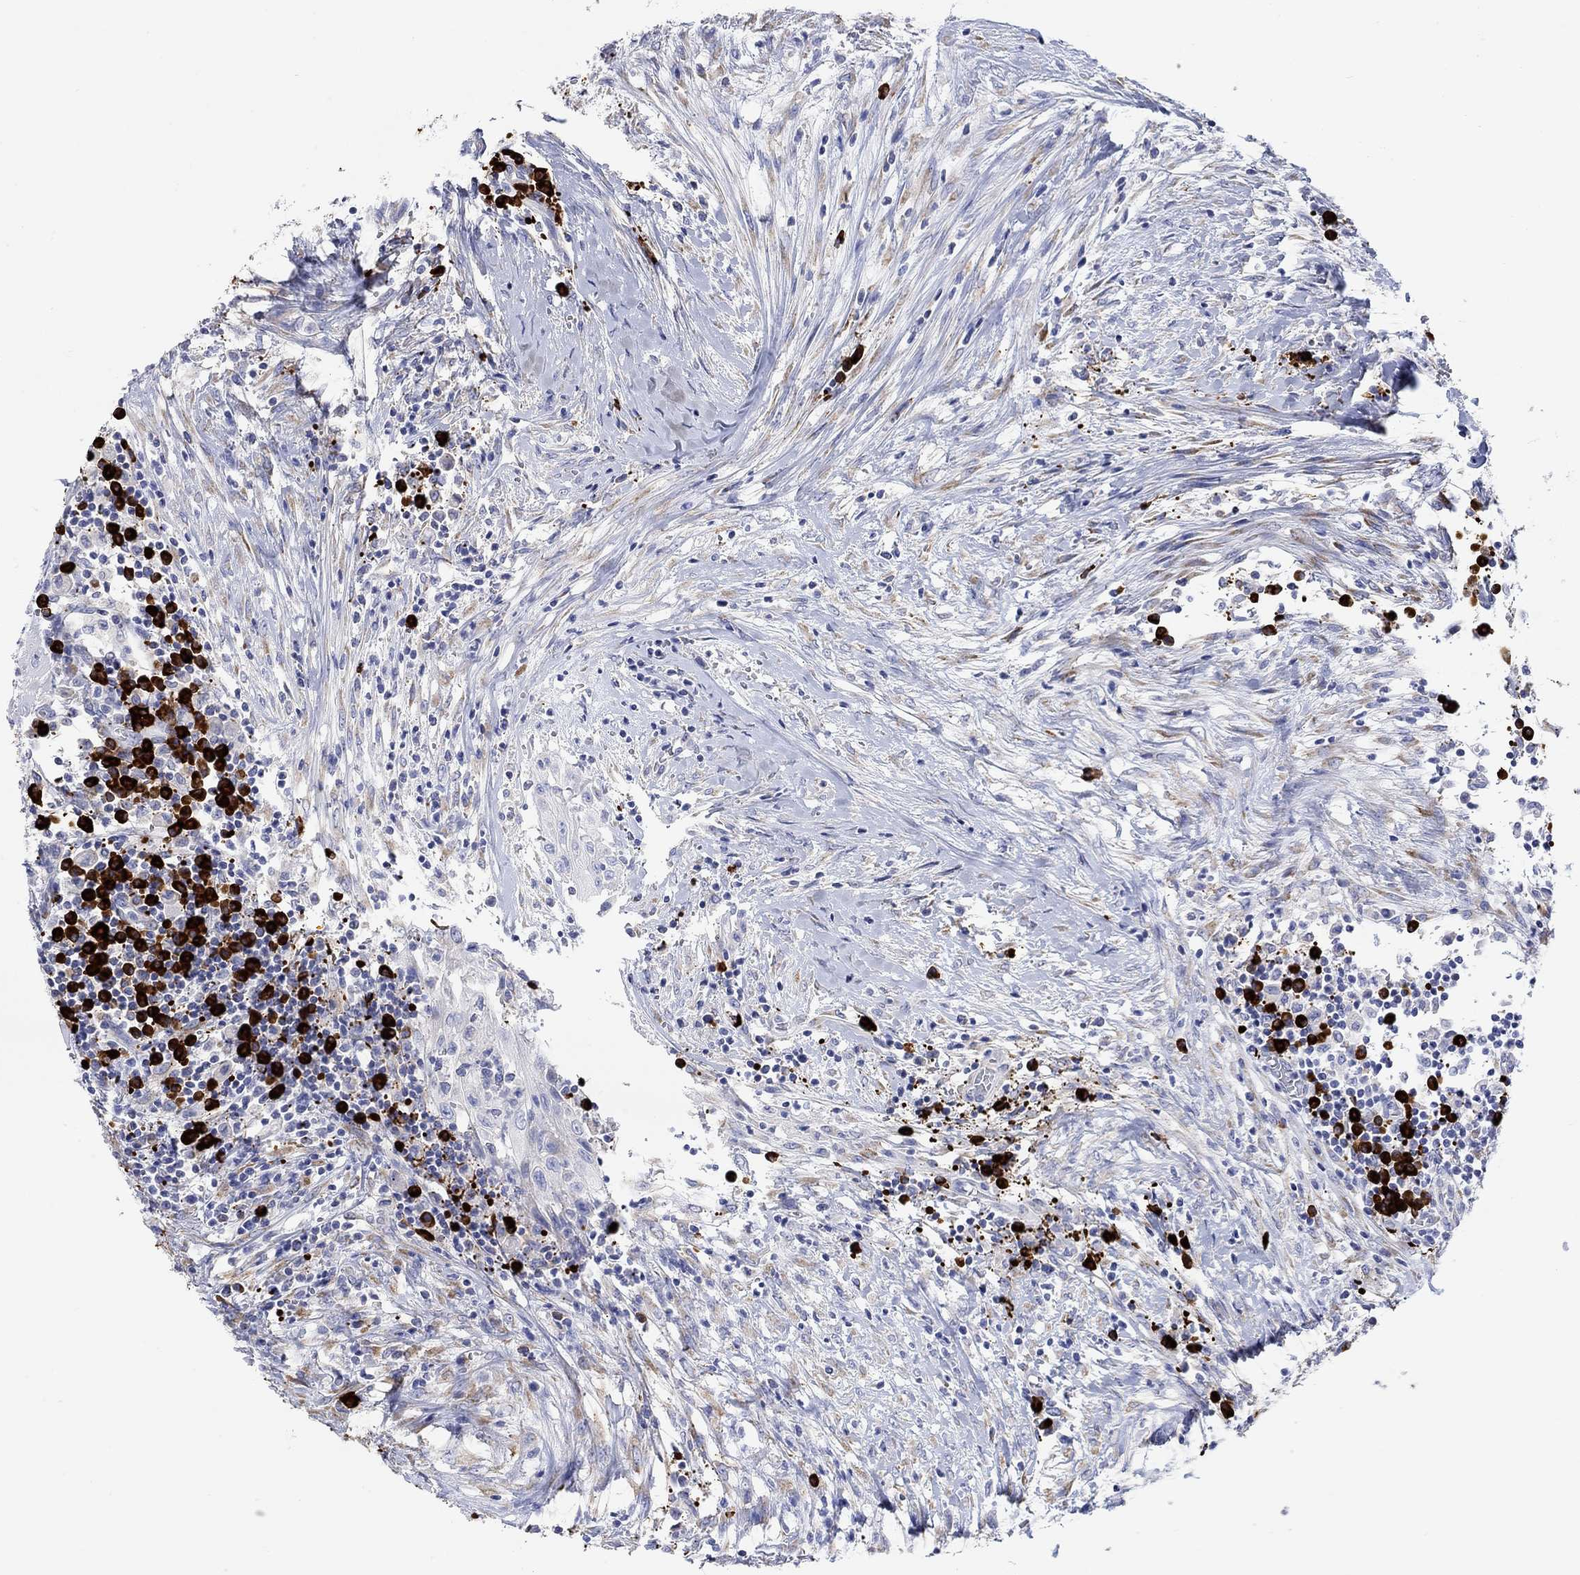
{"staining": {"intensity": "negative", "quantity": "none", "location": "none"}, "tissue": "head and neck cancer", "cell_type": "Tumor cells", "image_type": "cancer", "snomed": [{"axis": "morphology", "description": "Squamous cell carcinoma, NOS"}, {"axis": "topography", "description": "Oral tissue"}, {"axis": "topography", "description": "Head-Neck"}], "caption": "Immunohistochemistry photomicrograph of human head and neck cancer (squamous cell carcinoma) stained for a protein (brown), which displays no expression in tumor cells. The staining is performed using DAB brown chromogen with nuclei counter-stained in using hematoxylin.", "gene": "P2RY6", "patient": {"sex": "male", "age": 58}}